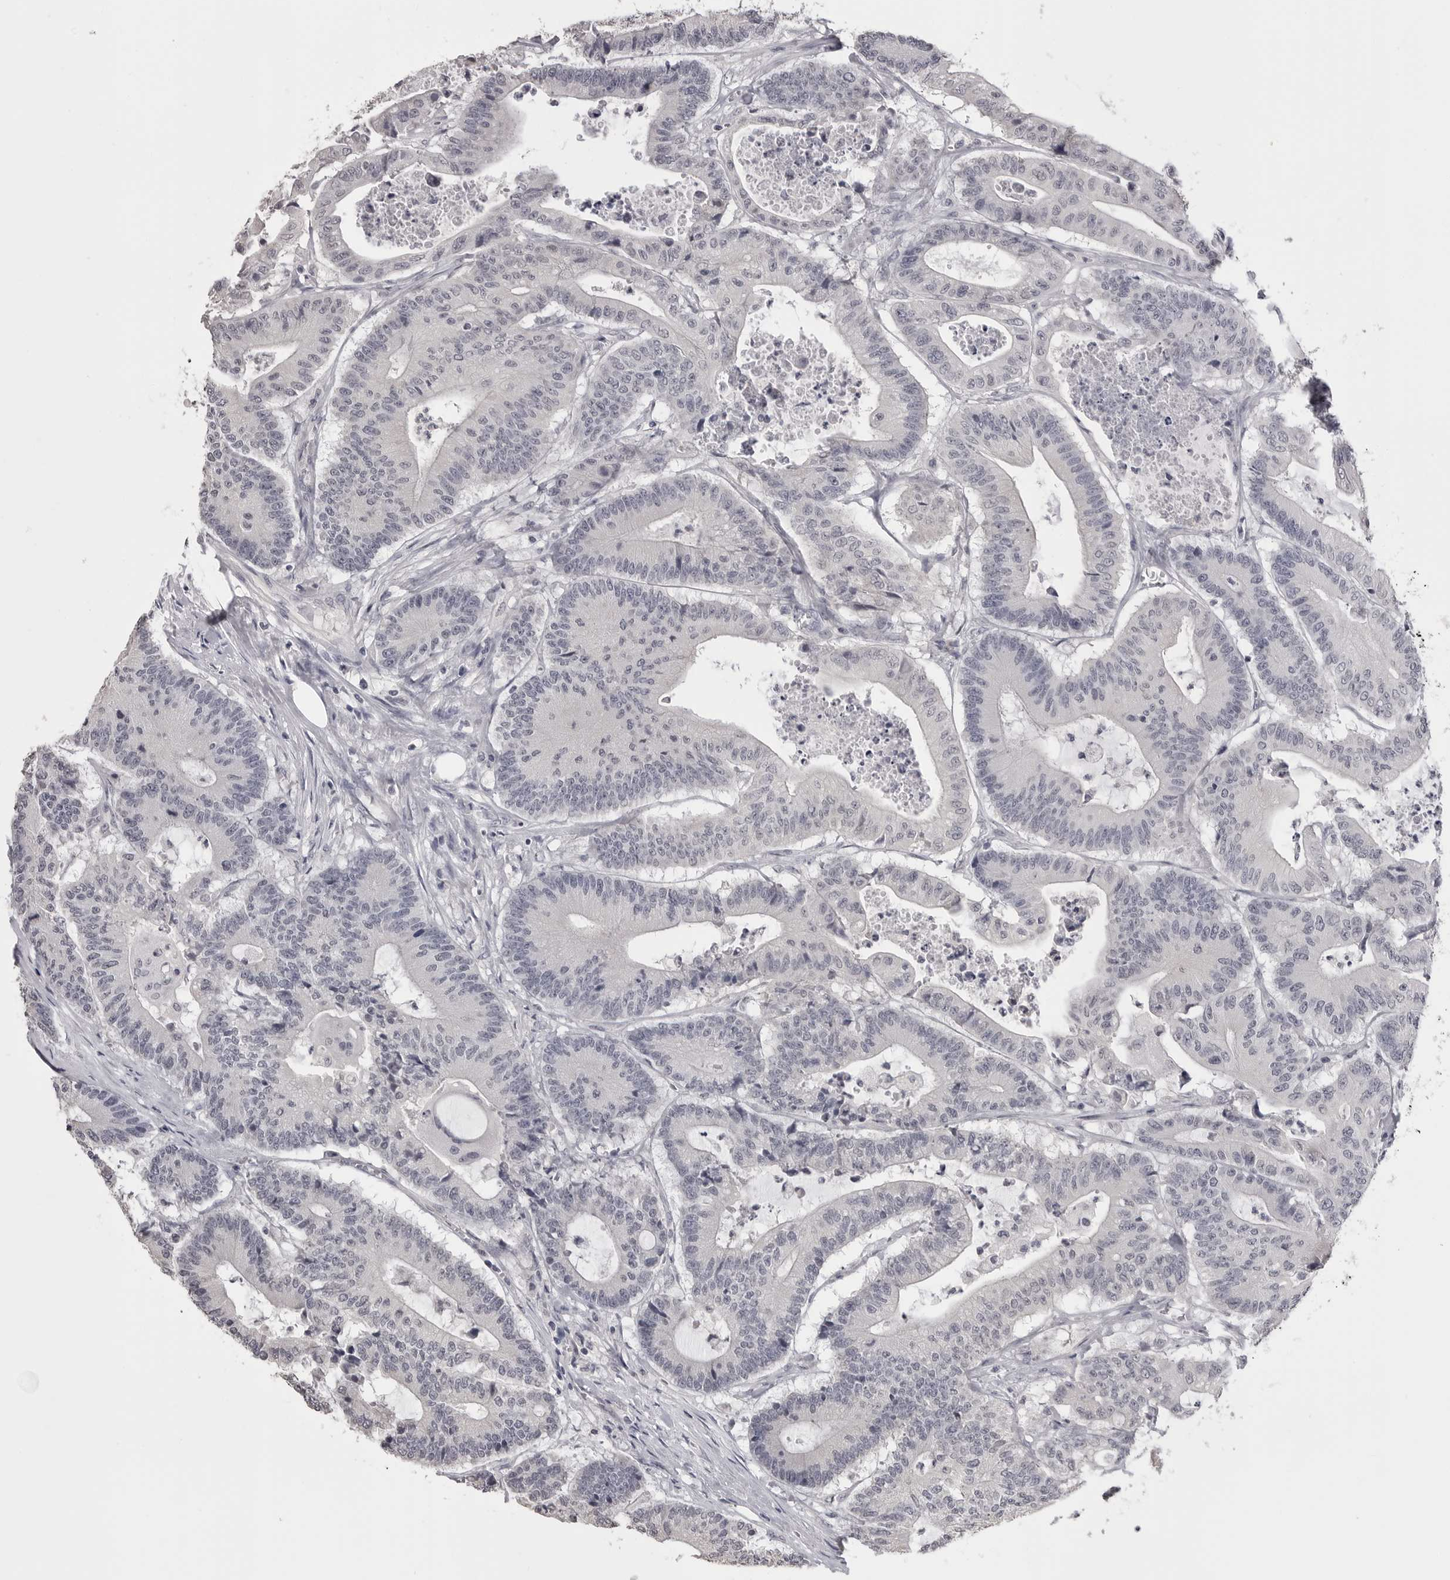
{"staining": {"intensity": "negative", "quantity": "none", "location": "none"}, "tissue": "colorectal cancer", "cell_type": "Tumor cells", "image_type": "cancer", "snomed": [{"axis": "morphology", "description": "Adenocarcinoma, NOS"}, {"axis": "topography", "description": "Colon"}], "caption": "Immunohistochemical staining of colorectal adenocarcinoma reveals no significant expression in tumor cells.", "gene": "GPN2", "patient": {"sex": "female", "age": 84}}